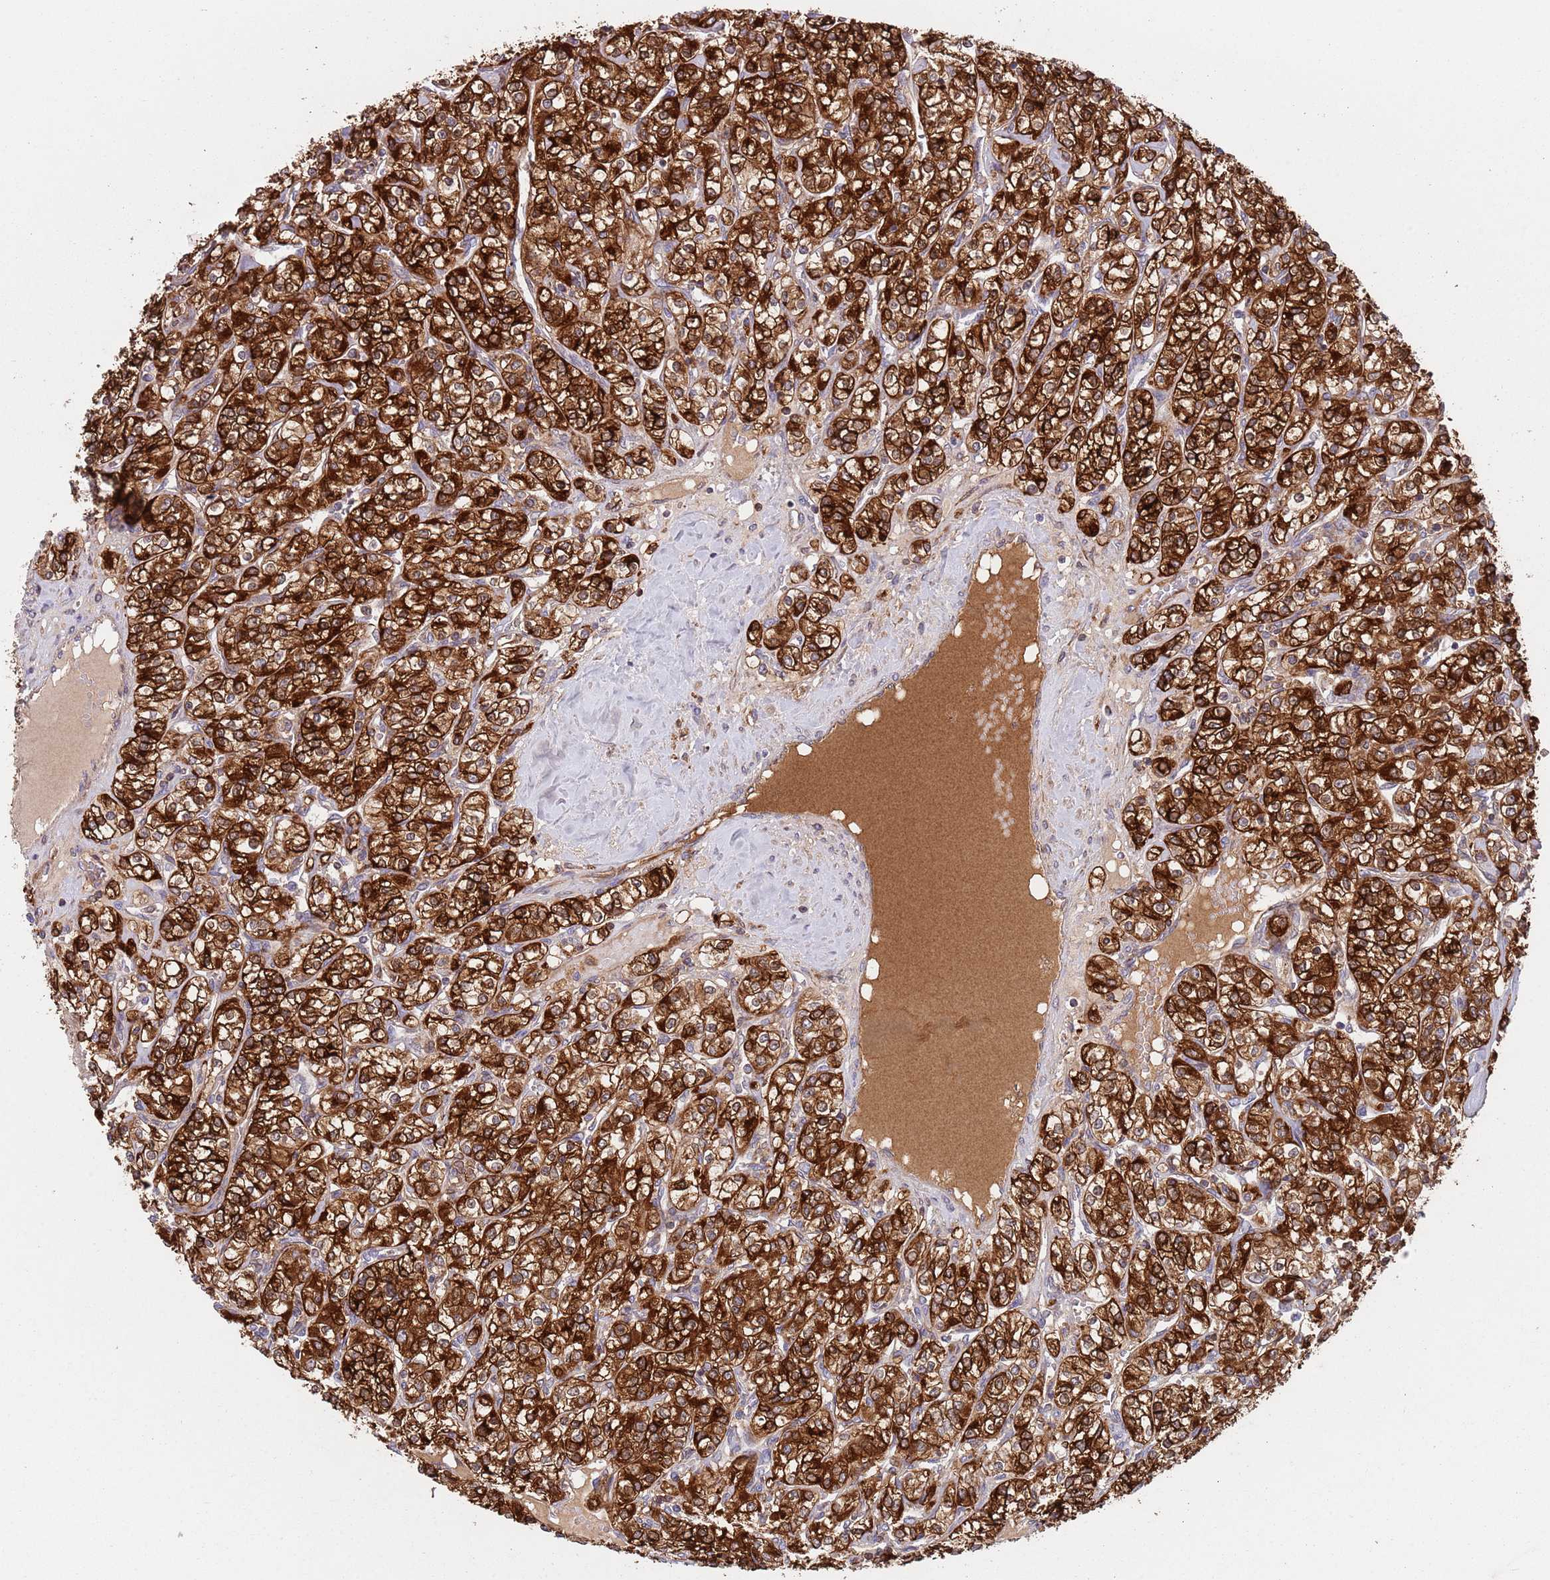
{"staining": {"intensity": "strong", "quantity": ">75%", "location": "cytoplasmic/membranous"}, "tissue": "renal cancer", "cell_type": "Tumor cells", "image_type": "cancer", "snomed": [{"axis": "morphology", "description": "Adenocarcinoma, NOS"}, {"axis": "topography", "description": "Kidney"}], "caption": "IHC (DAB (3,3'-diaminobenzidine)) staining of human adenocarcinoma (renal) shows strong cytoplasmic/membranous protein staining in about >75% of tumor cells.", "gene": "ZMYM5", "patient": {"sex": "male", "age": 77}}